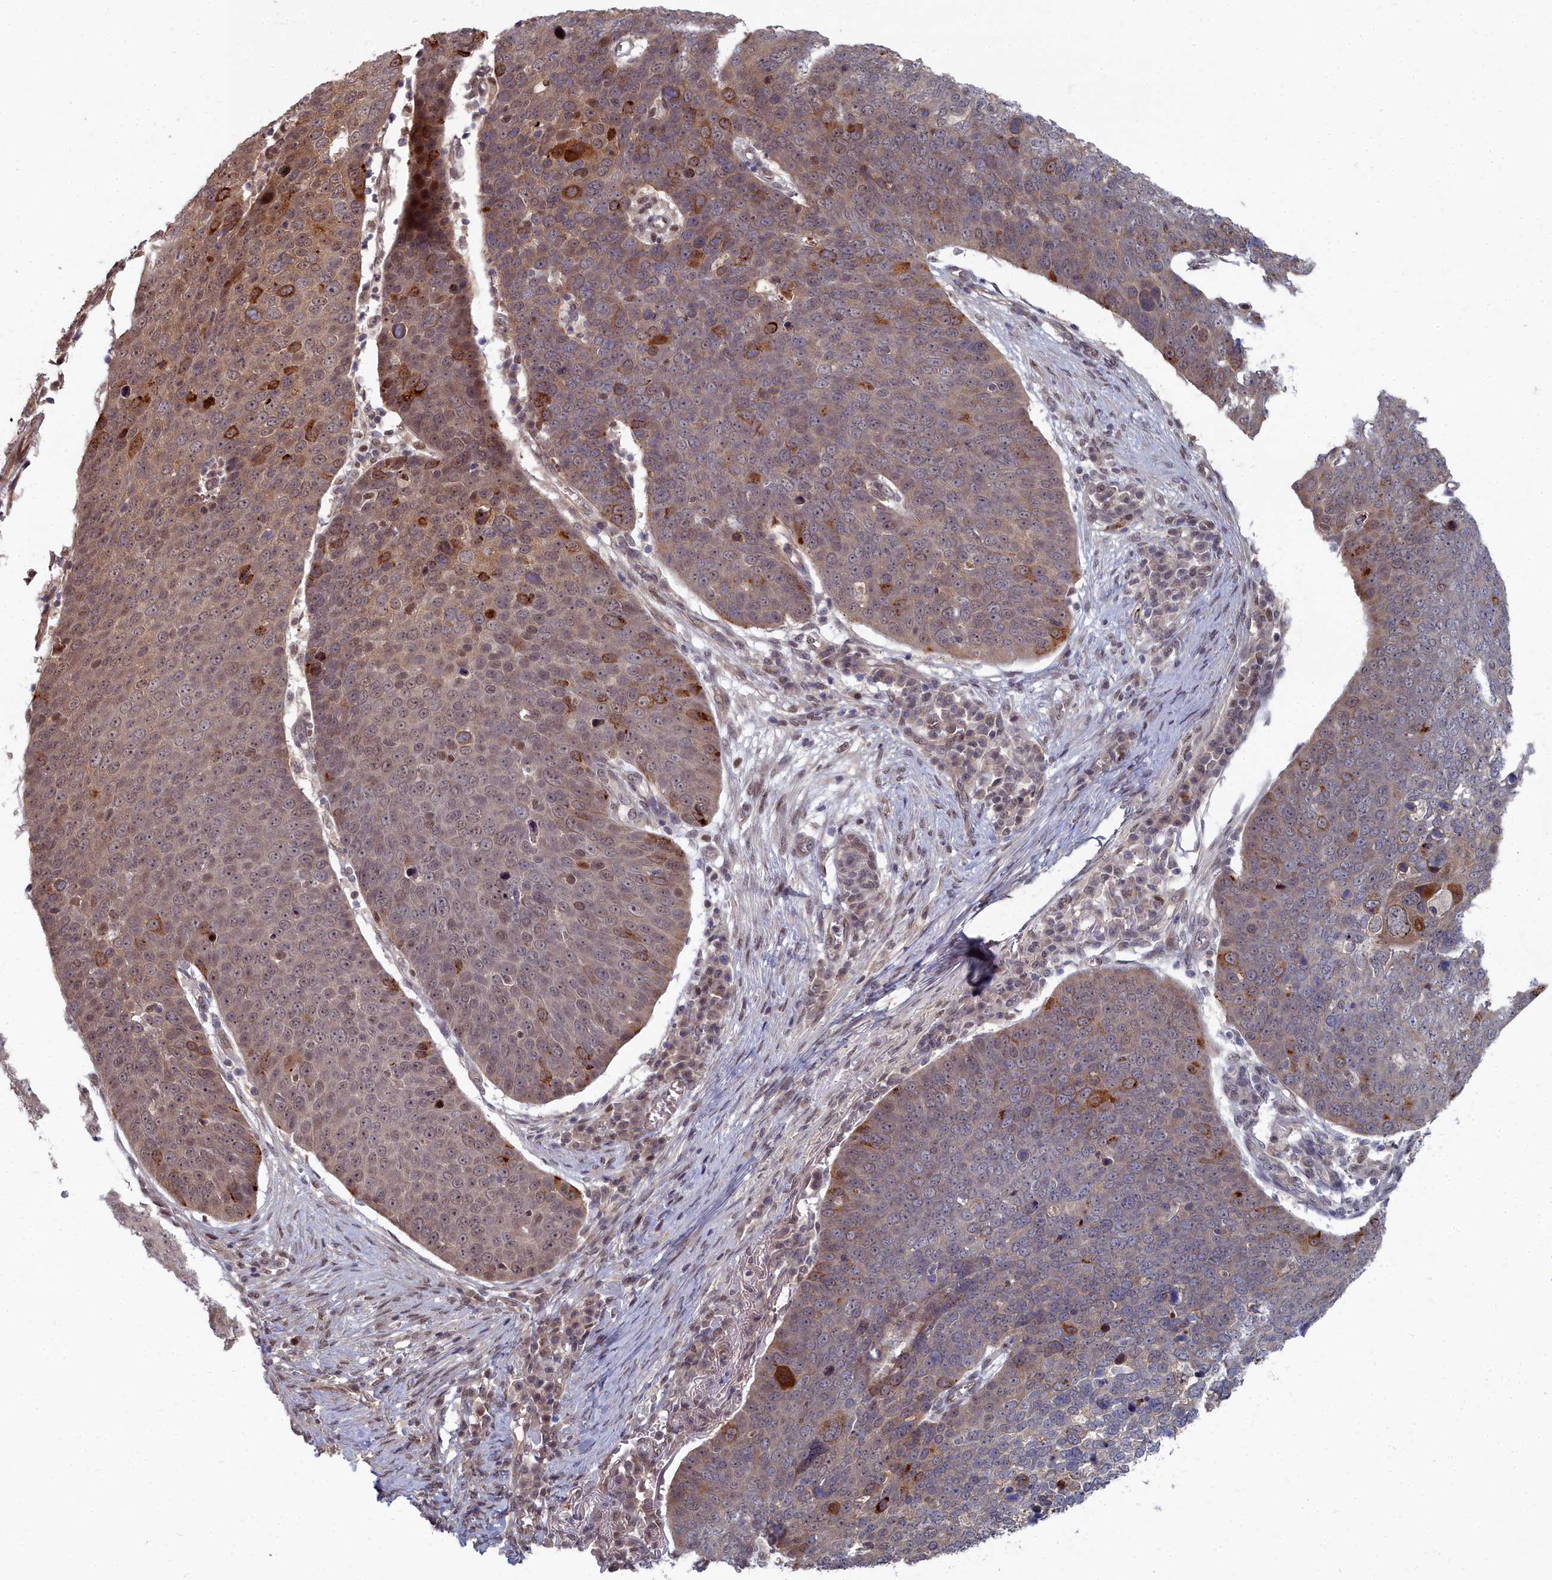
{"staining": {"intensity": "moderate", "quantity": "<25%", "location": "cytoplasmic/membranous,nuclear"}, "tissue": "skin cancer", "cell_type": "Tumor cells", "image_type": "cancer", "snomed": [{"axis": "morphology", "description": "Squamous cell carcinoma, NOS"}, {"axis": "topography", "description": "Skin"}], "caption": "Brown immunohistochemical staining in squamous cell carcinoma (skin) demonstrates moderate cytoplasmic/membranous and nuclear positivity in about <25% of tumor cells.", "gene": "RPS27A", "patient": {"sex": "male", "age": 71}}